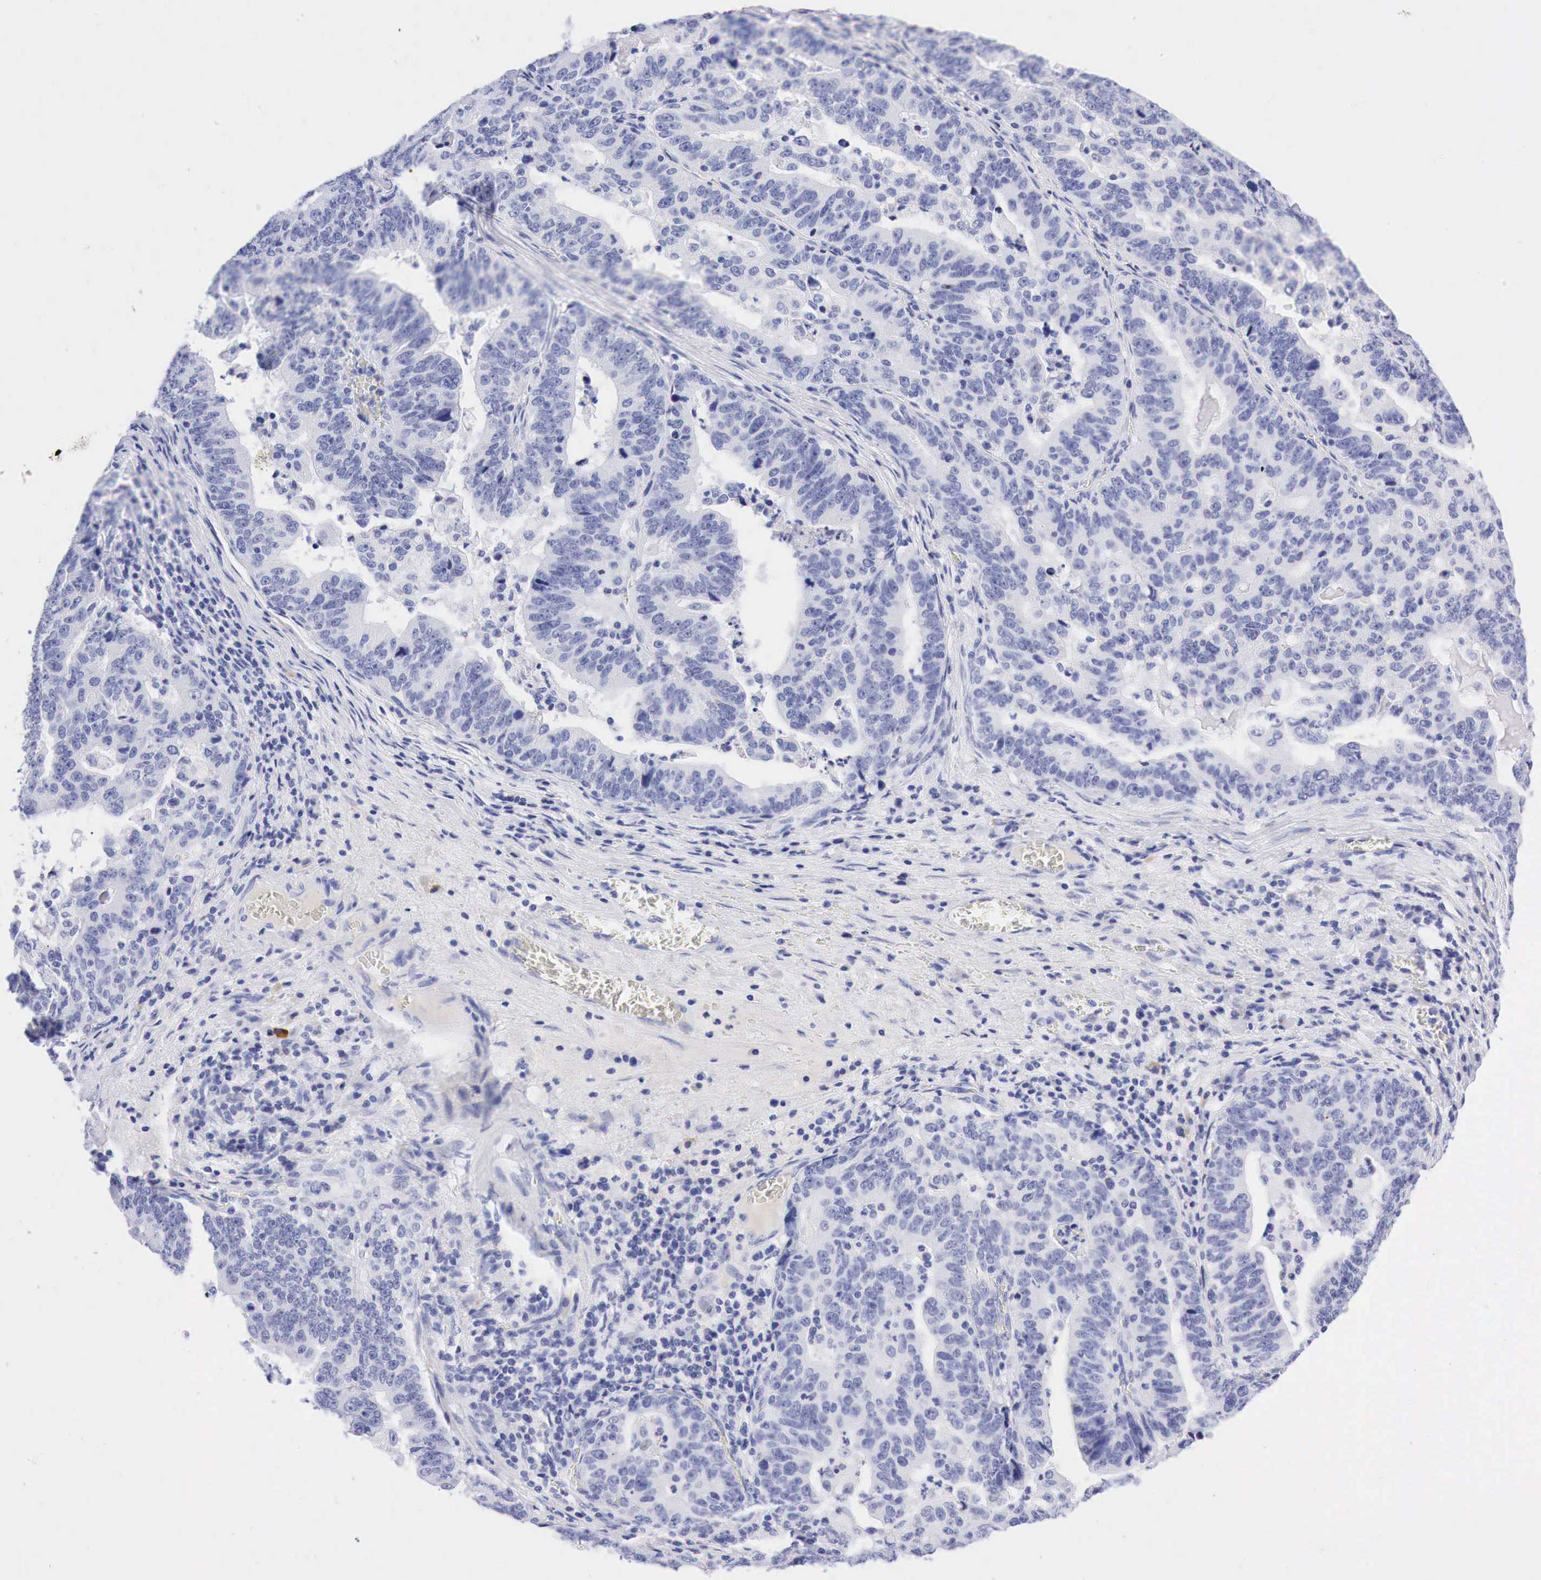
{"staining": {"intensity": "negative", "quantity": "none", "location": "none"}, "tissue": "stomach cancer", "cell_type": "Tumor cells", "image_type": "cancer", "snomed": [{"axis": "morphology", "description": "Adenocarcinoma, NOS"}, {"axis": "topography", "description": "Stomach, upper"}], "caption": "High power microscopy photomicrograph of an immunohistochemistry micrograph of stomach adenocarcinoma, revealing no significant positivity in tumor cells.", "gene": "NKX2-1", "patient": {"sex": "female", "age": 50}}